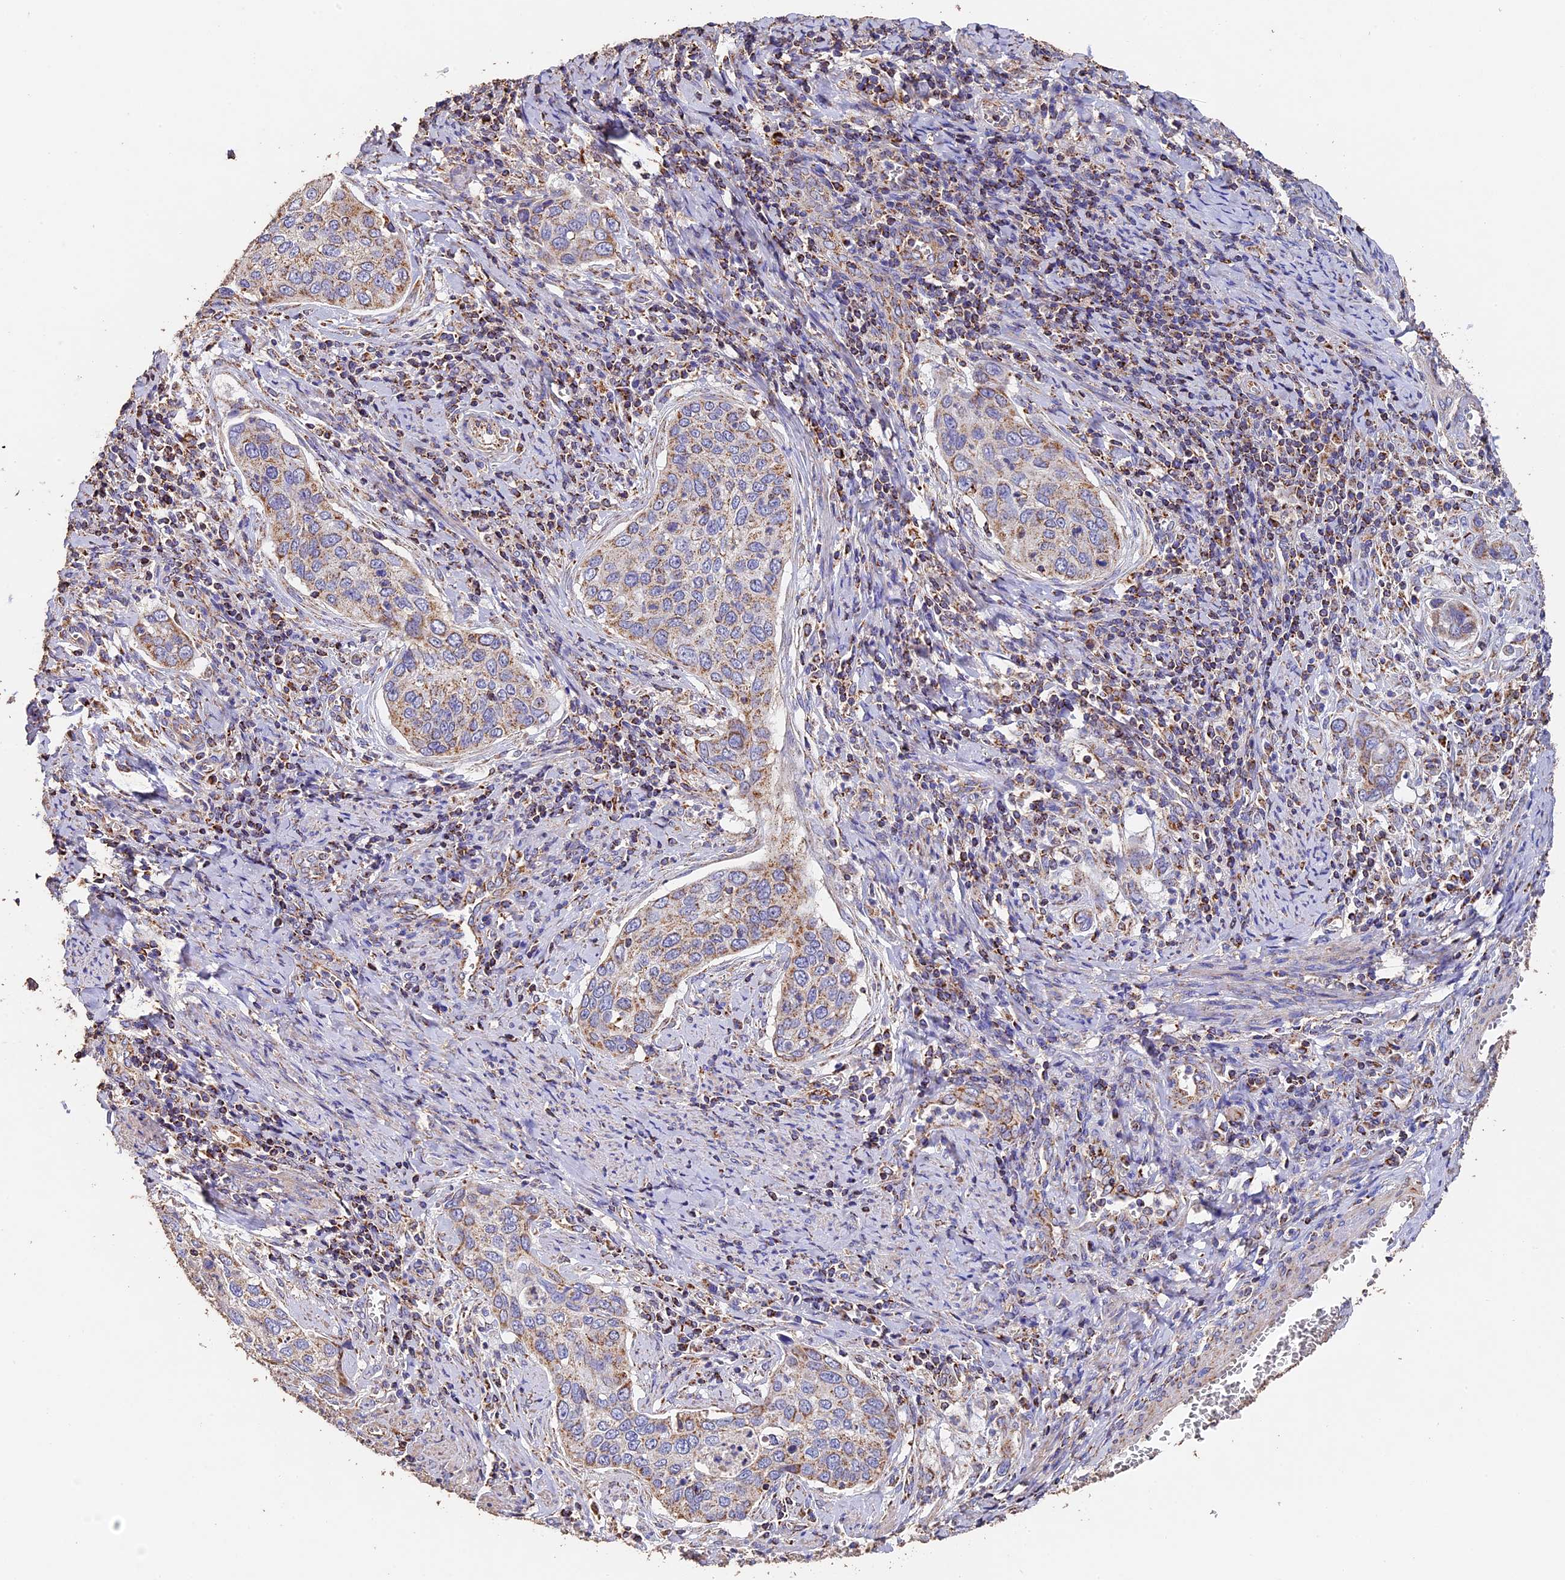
{"staining": {"intensity": "moderate", "quantity": "25%-75%", "location": "cytoplasmic/membranous"}, "tissue": "cervical cancer", "cell_type": "Tumor cells", "image_type": "cancer", "snomed": [{"axis": "morphology", "description": "Squamous cell carcinoma, NOS"}, {"axis": "topography", "description": "Cervix"}], "caption": "Cervical cancer (squamous cell carcinoma) stained with a protein marker demonstrates moderate staining in tumor cells.", "gene": "ADAT1", "patient": {"sex": "female", "age": 53}}